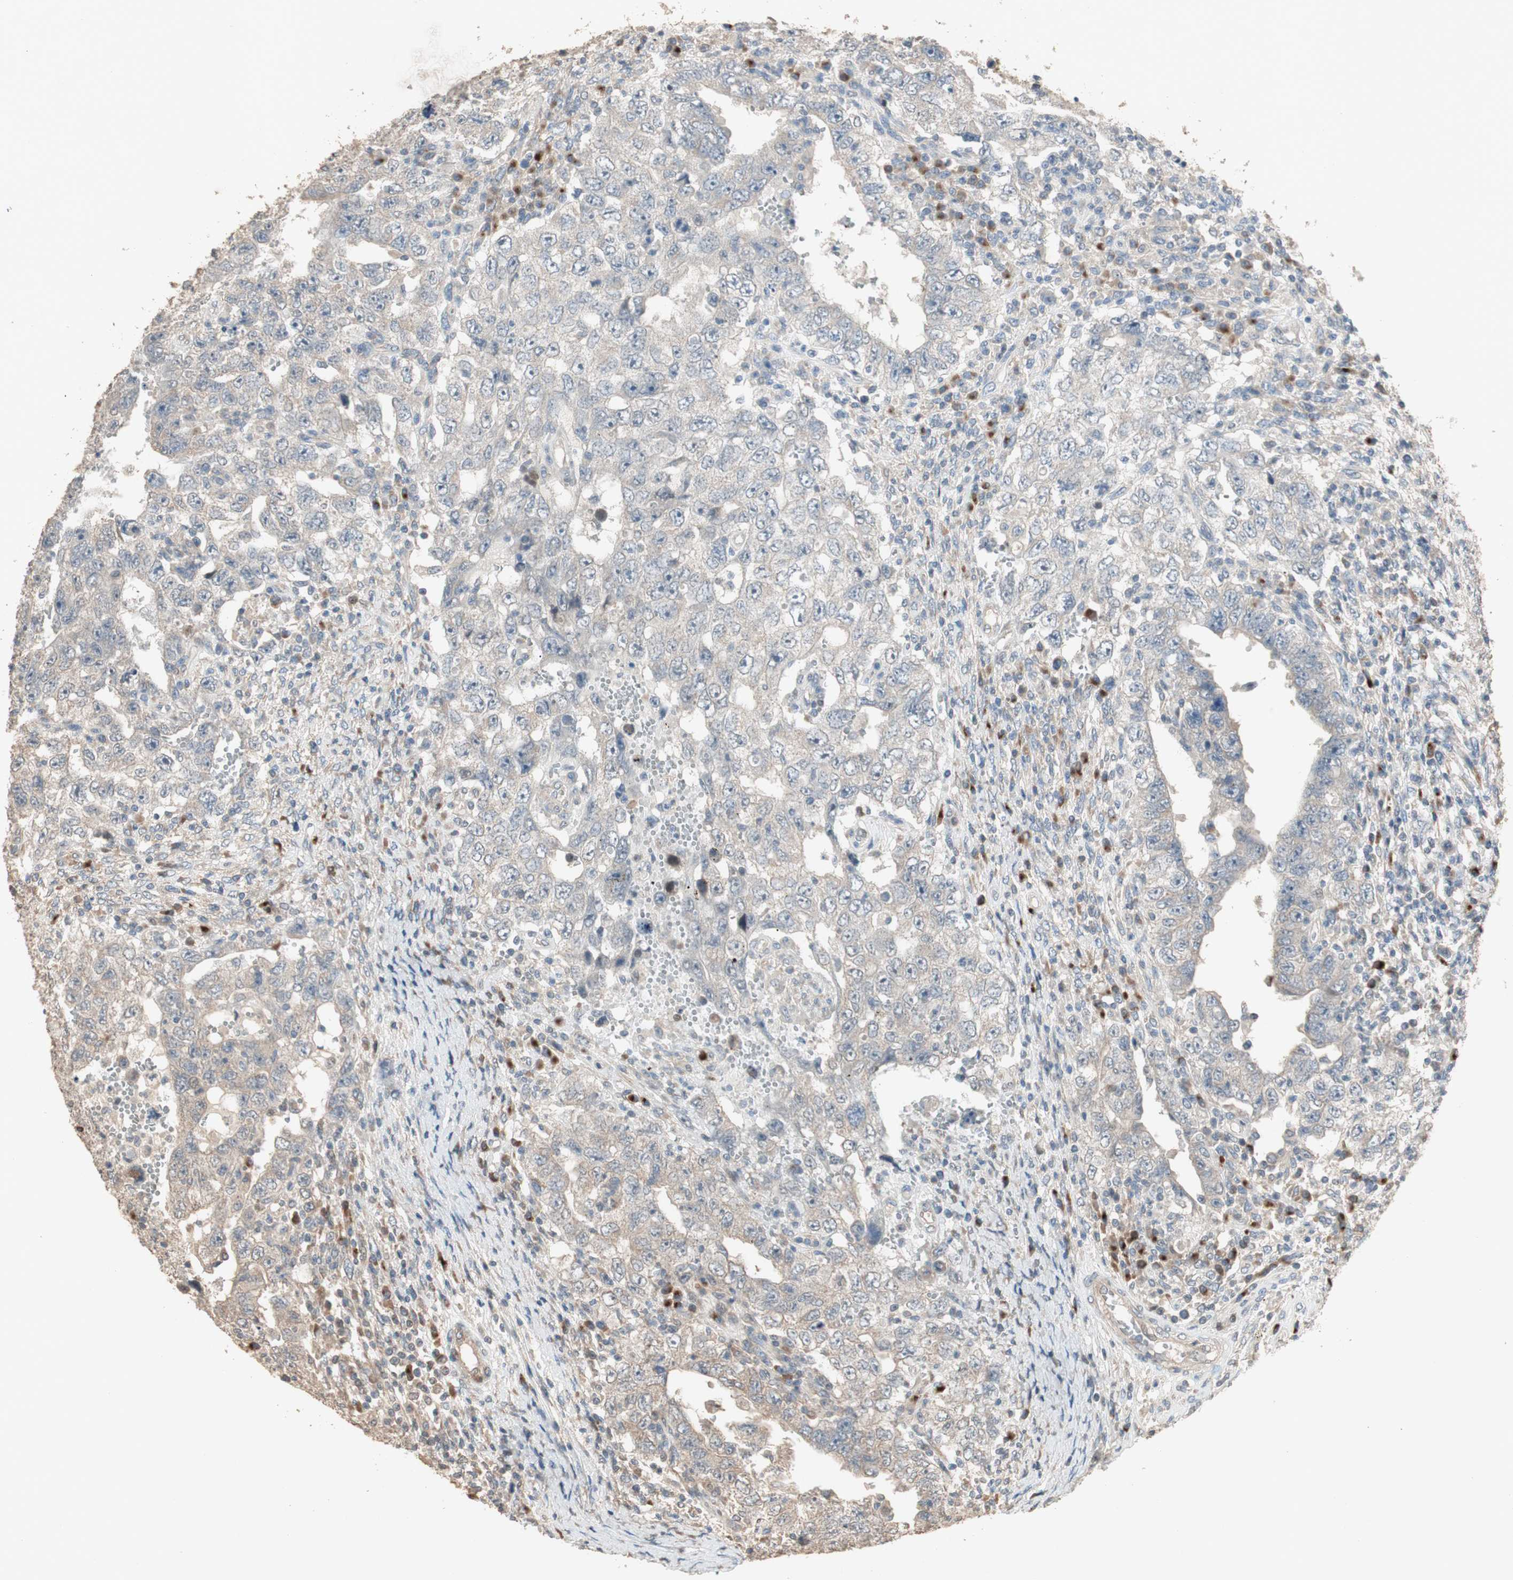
{"staining": {"intensity": "weak", "quantity": ">75%", "location": "cytoplasmic/membranous"}, "tissue": "testis cancer", "cell_type": "Tumor cells", "image_type": "cancer", "snomed": [{"axis": "morphology", "description": "Carcinoma, Embryonal, NOS"}, {"axis": "topography", "description": "Testis"}], "caption": "Testis cancer stained with a protein marker shows weak staining in tumor cells.", "gene": "RARRES1", "patient": {"sex": "male", "age": 26}}